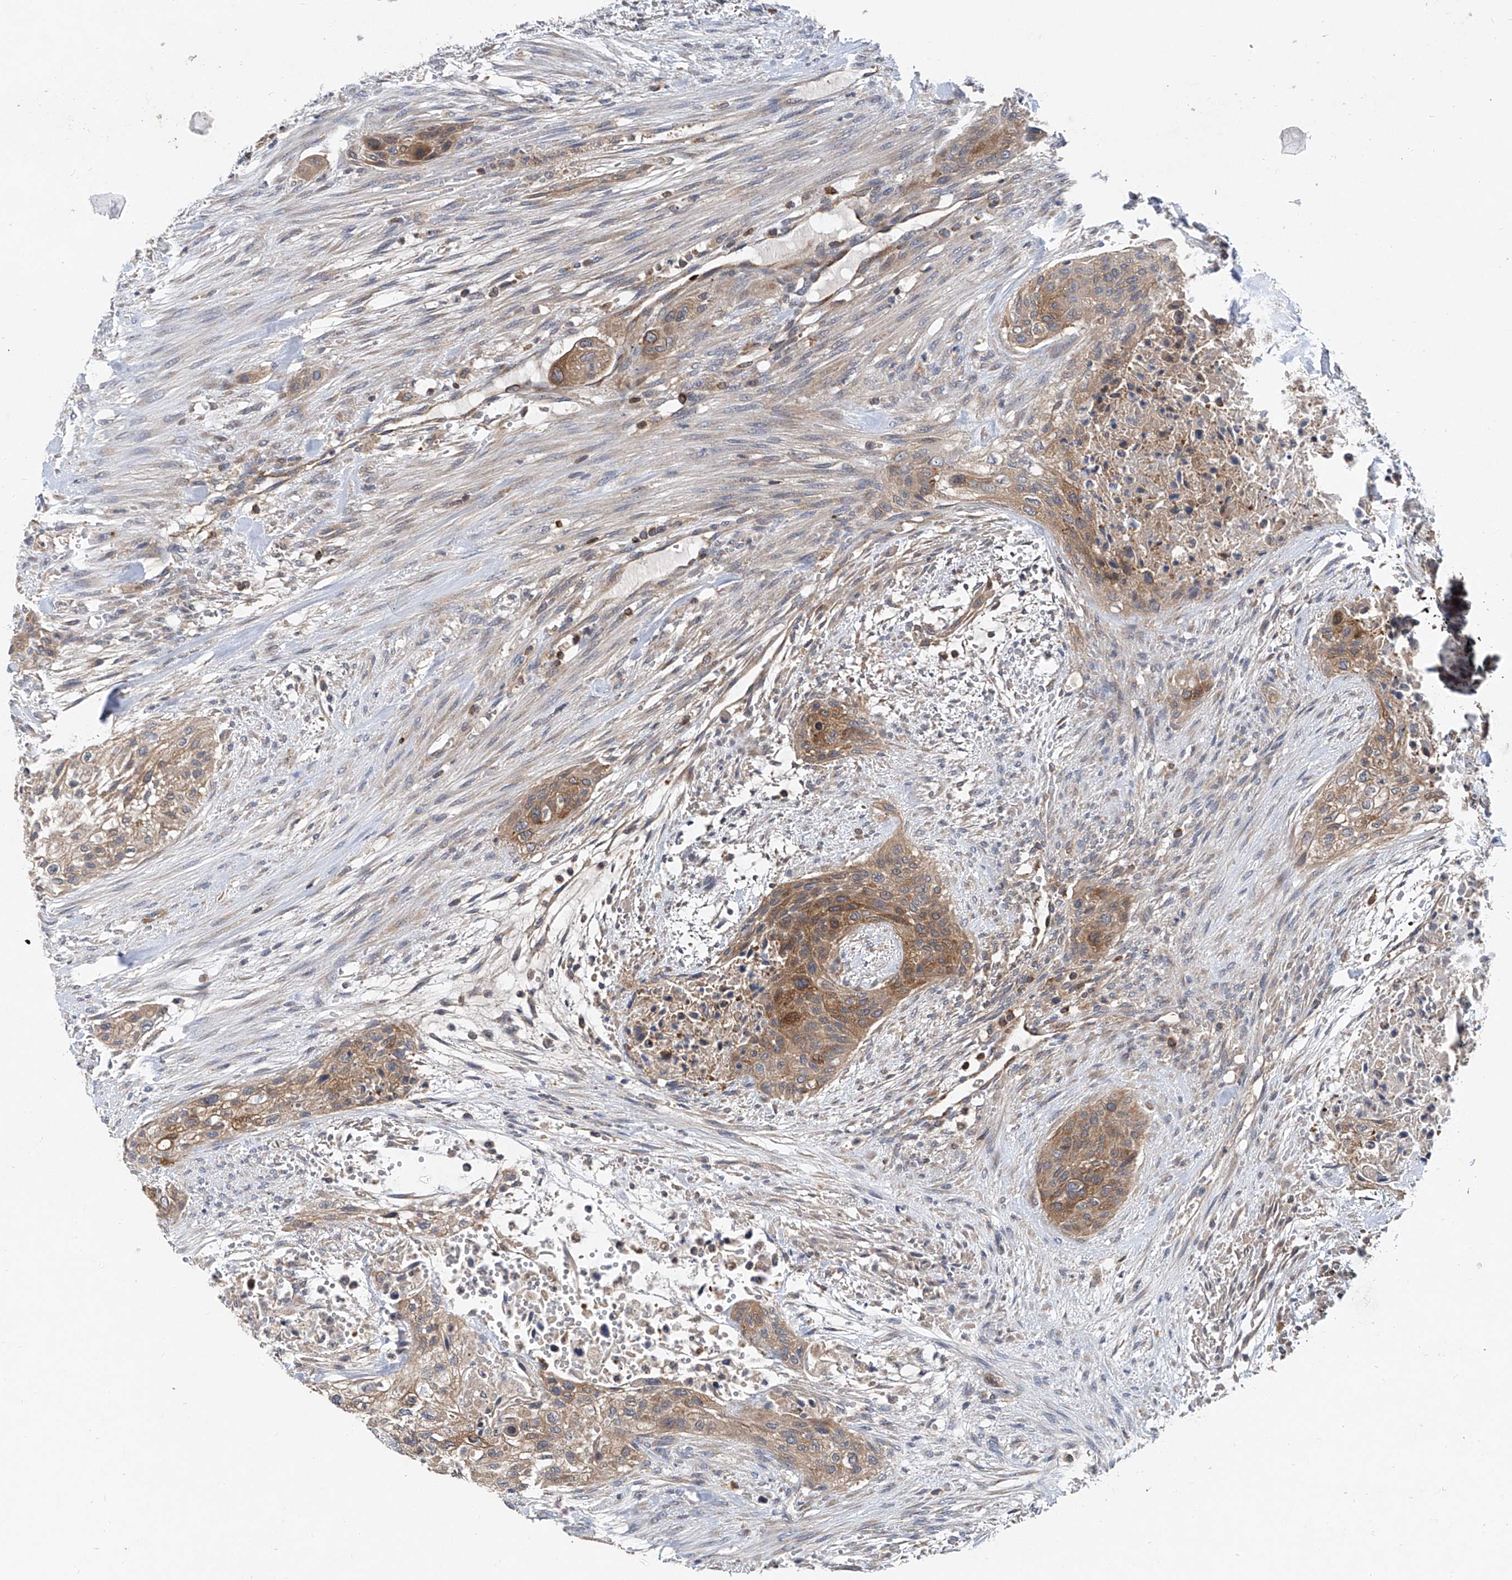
{"staining": {"intensity": "moderate", "quantity": ">75%", "location": "cytoplasmic/membranous"}, "tissue": "urothelial cancer", "cell_type": "Tumor cells", "image_type": "cancer", "snomed": [{"axis": "morphology", "description": "Urothelial carcinoma, High grade"}, {"axis": "topography", "description": "Urinary bladder"}], "caption": "Urothelial cancer stained with a brown dye shows moderate cytoplasmic/membranous positive staining in about >75% of tumor cells.", "gene": "TRIM38", "patient": {"sex": "male", "age": 35}}